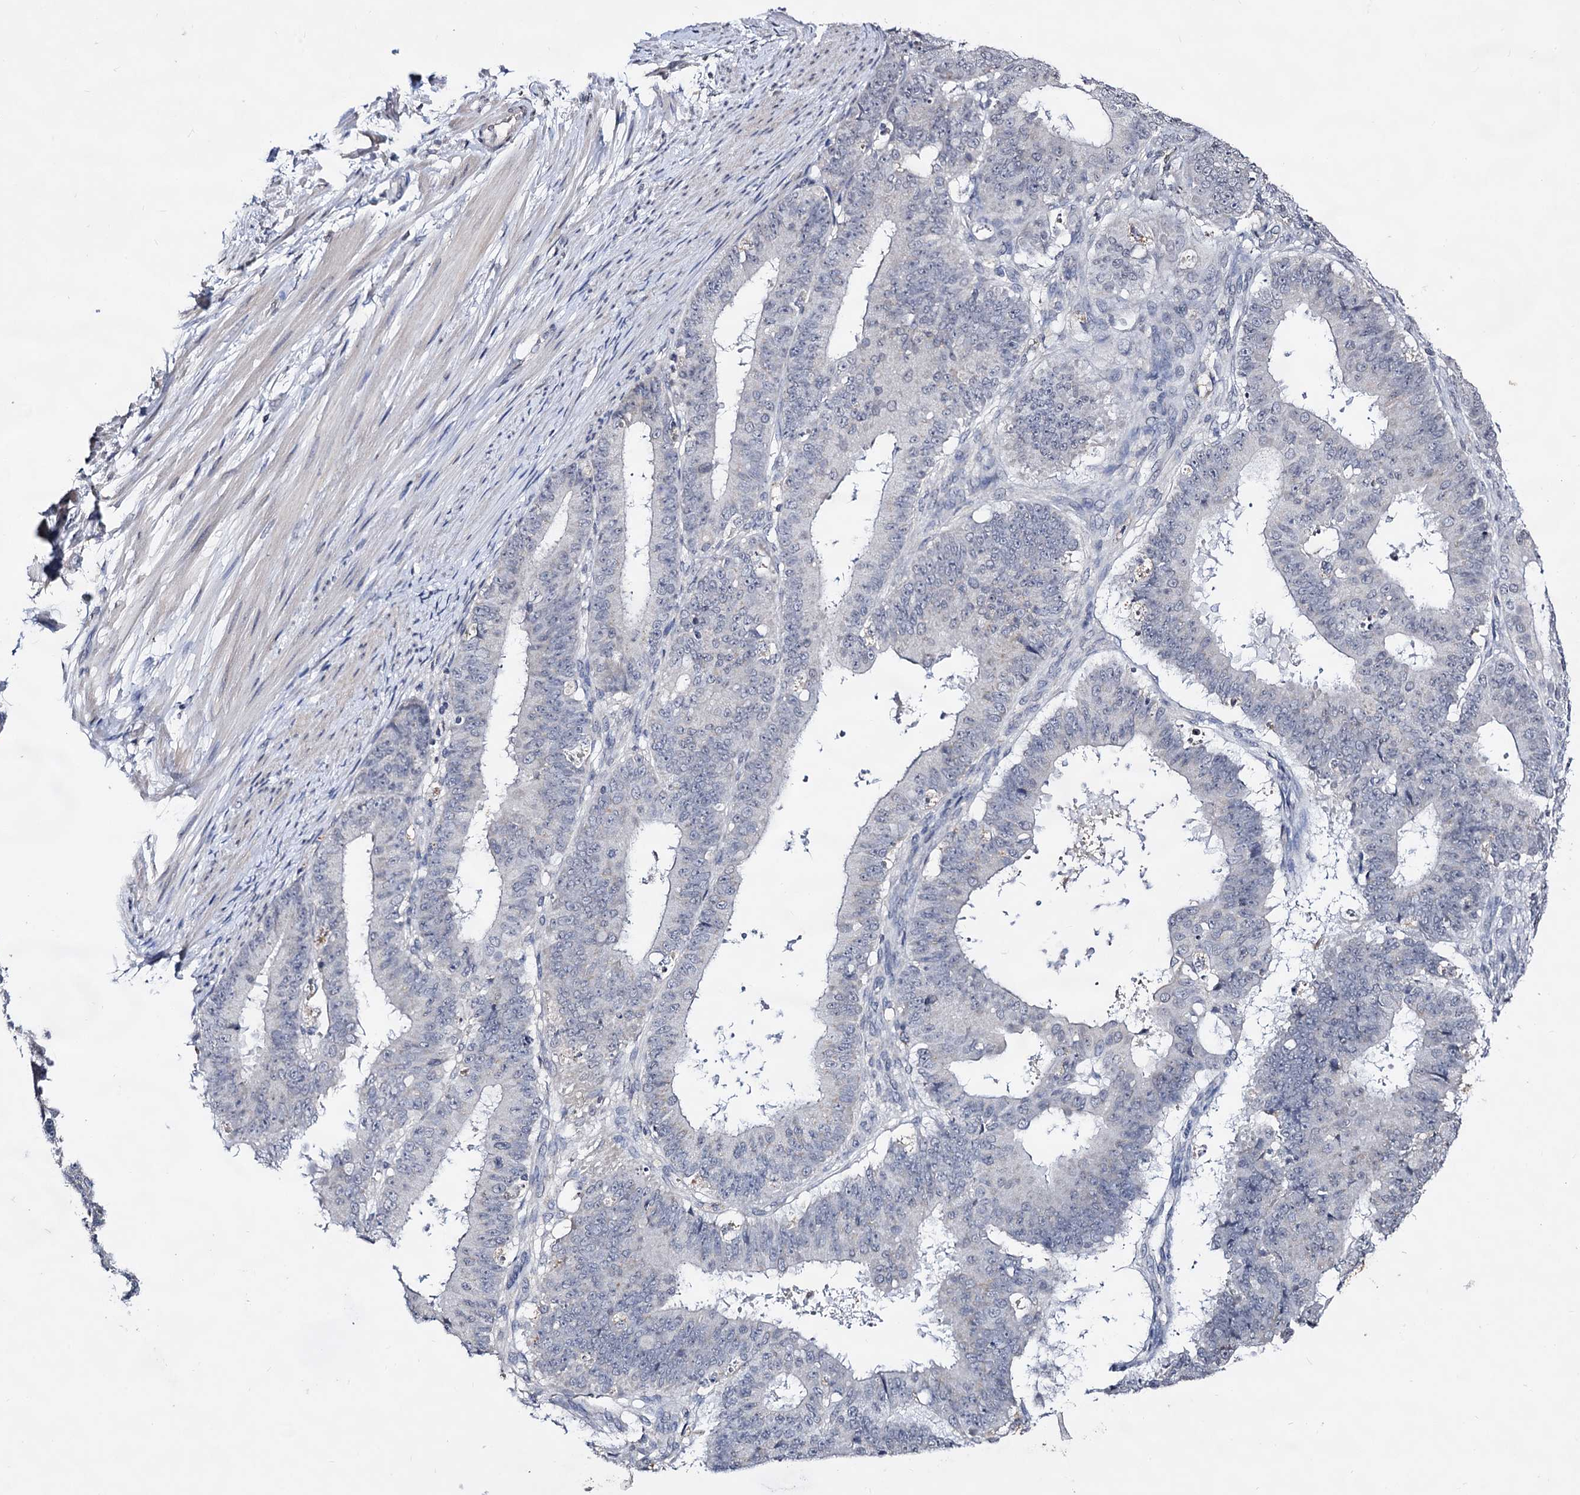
{"staining": {"intensity": "negative", "quantity": "none", "location": "none"}, "tissue": "ovarian cancer", "cell_type": "Tumor cells", "image_type": "cancer", "snomed": [{"axis": "morphology", "description": "Carcinoma, endometroid"}, {"axis": "topography", "description": "Appendix"}, {"axis": "topography", "description": "Ovary"}], "caption": "Ovarian cancer was stained to show a protein in brown. There is no significant staining in tumor cells.", "gene": "PLIN1", "patient": {"sex": "female", "age": 42}}